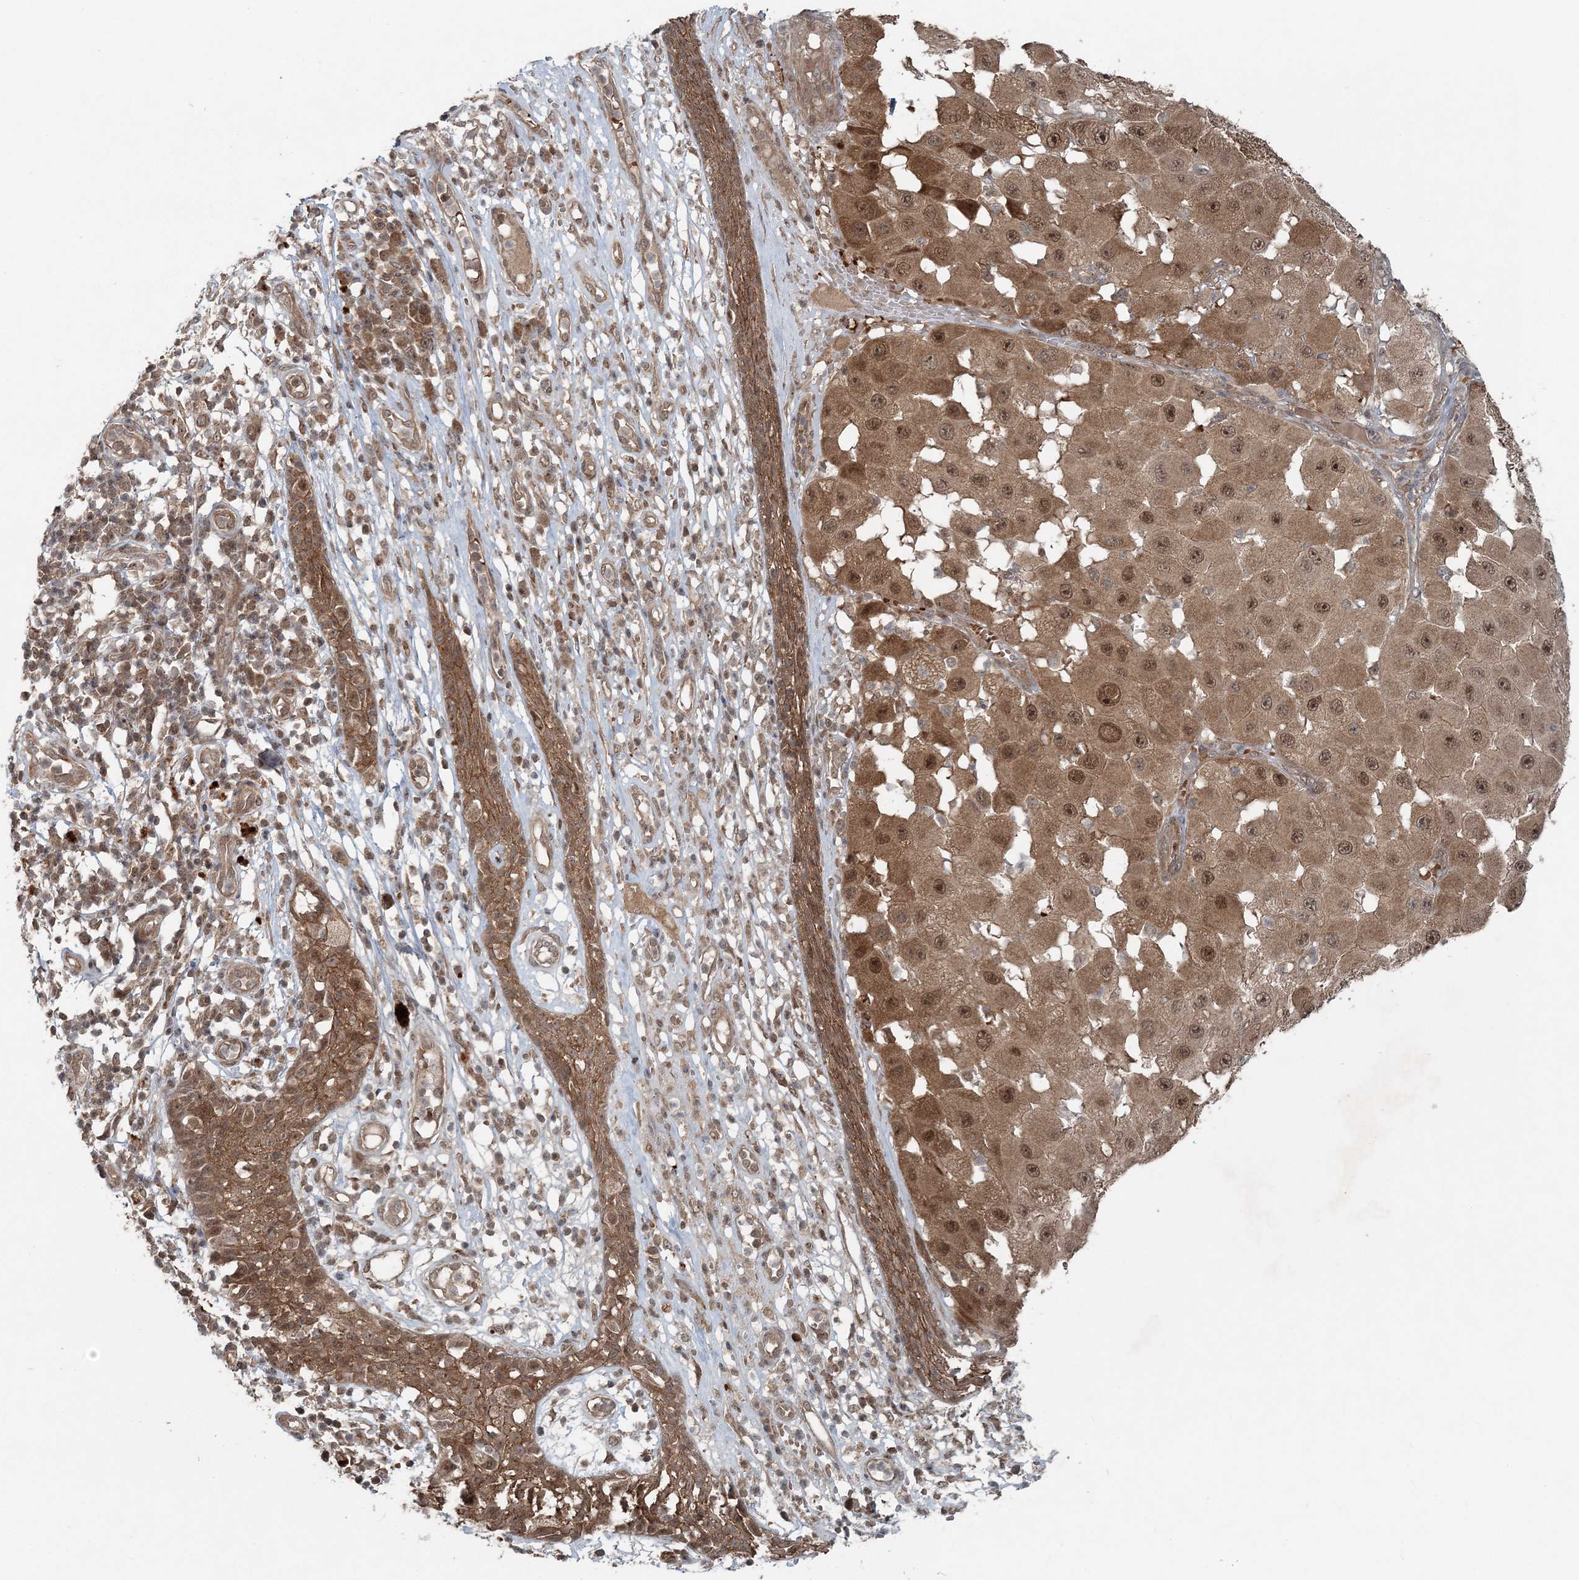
{"staining": {"intensity": "moderate", "quantity": ">75%", "location": "cytoplasmic/membranous,nuclear"}, "tissue": "melanoma", "cell_type": "Tumor cells", "image_type": "cancer", "snomed": [{"axis": "morphology", "description": "Malignant melanoma, NOS"}, {"axis": "topography", "description": "Skin"}], "caption": "Tumor cells show medium levels of moderate cytoplasmic/membranous and nuclear staining in approximately >75% of cells in human malignant melanoma.", "gene": "FBXL17", "patient": {"sex": "female", "age": 81}}